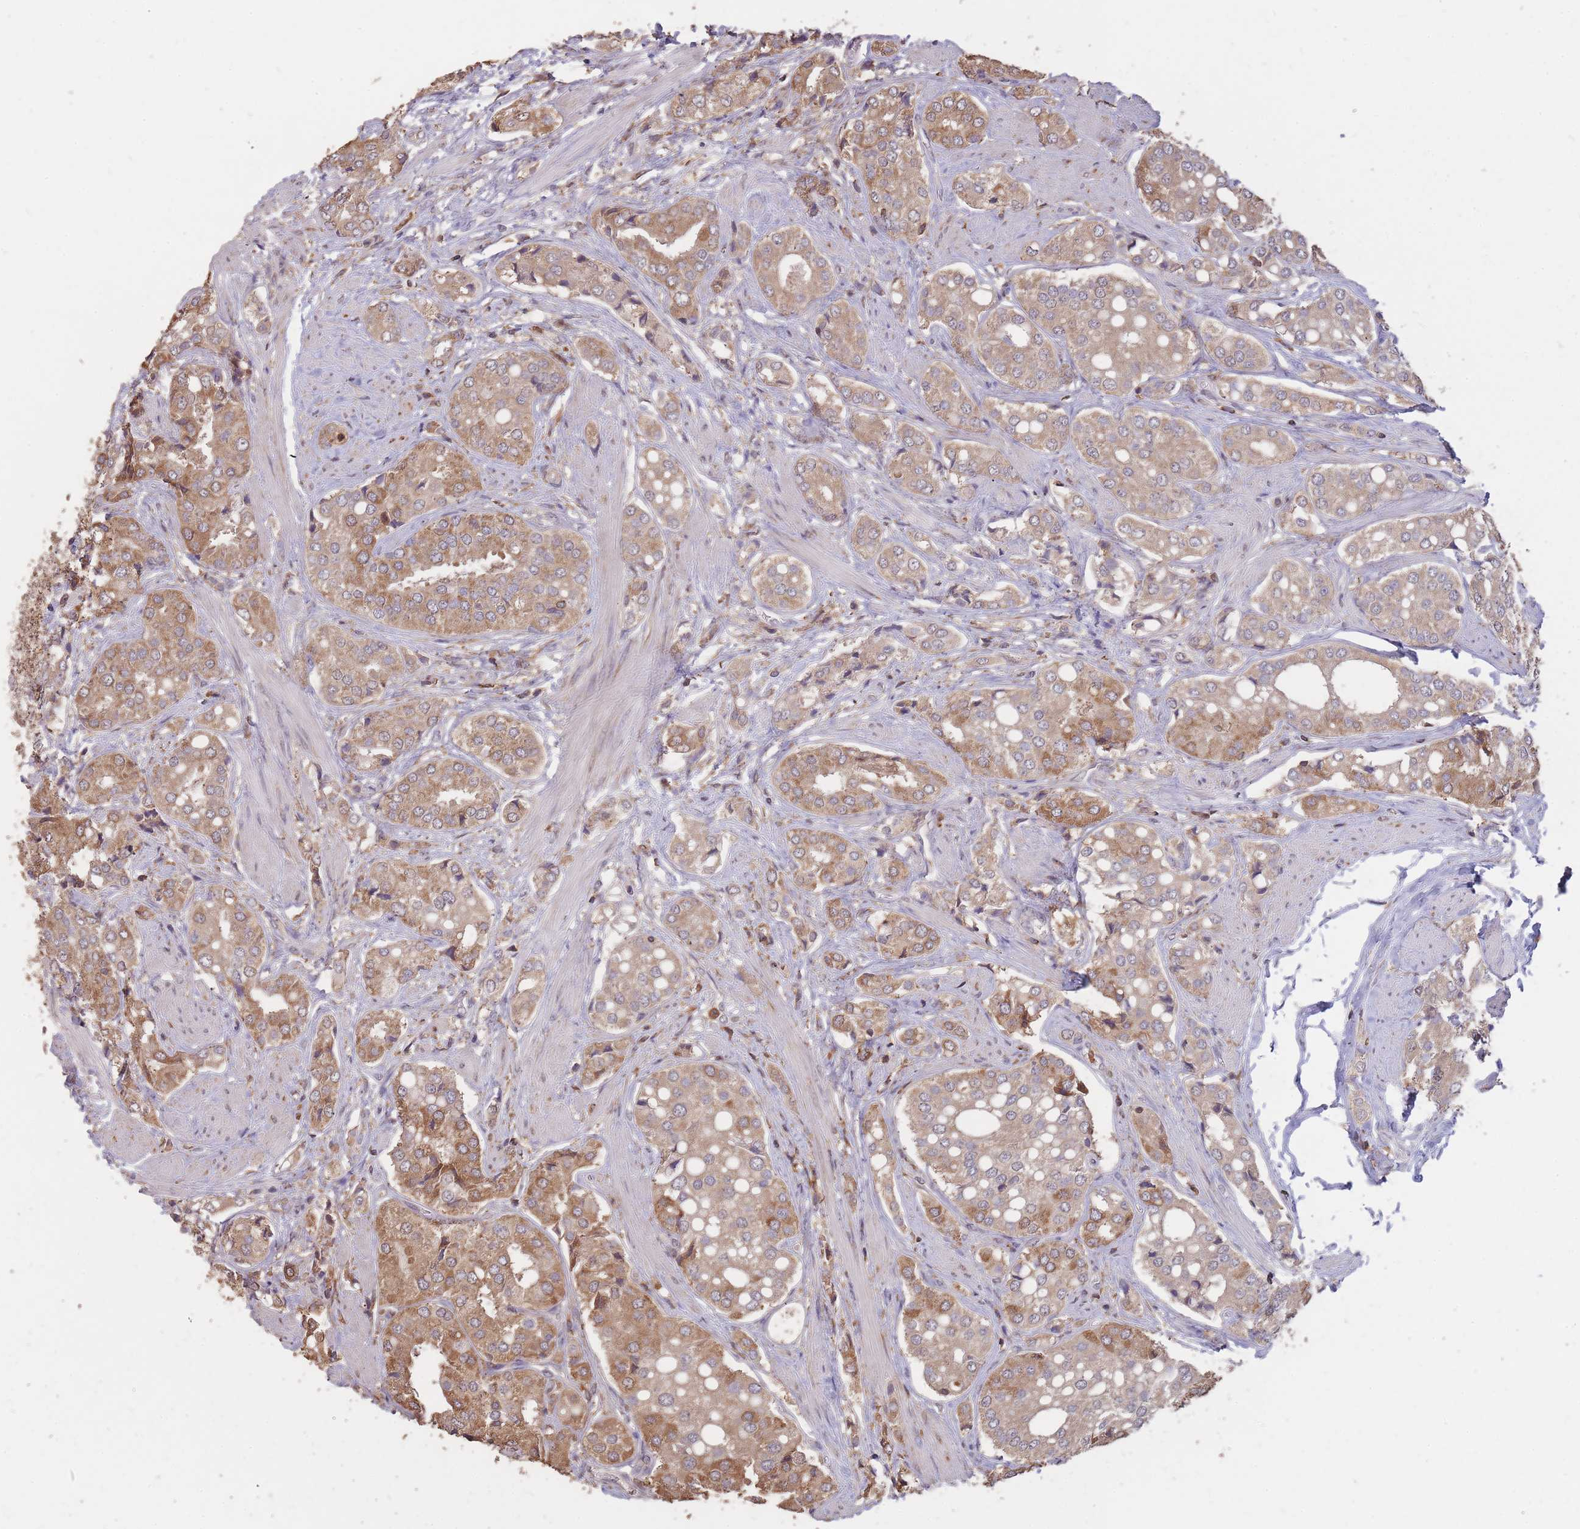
{"staining": {"intensity": "moderate", "quantity": ">75%", "location": "cytoplasmic/membranous"}, "tissue": "prostate cancer", "cell_type": "Tumor cells", "image_type": "cancer", "snomed": [{"axis": "morphology", "description": "Adenocarcinoma, High grade"}, {"axis": "topography", "description": "Prostate"}], "caption": "The immunohistochemical stain shows moderate cytoplasmic/membranous expression in tumor cells of prostate cancer (adenocarcinoma (high-grade)) tissue. (DAB (3,3'-diaminobenzidine) IHC with brightfield microscopy, high magnification).", "gene": "GMIP", "patient": {"sex": "male", "age": 71}}